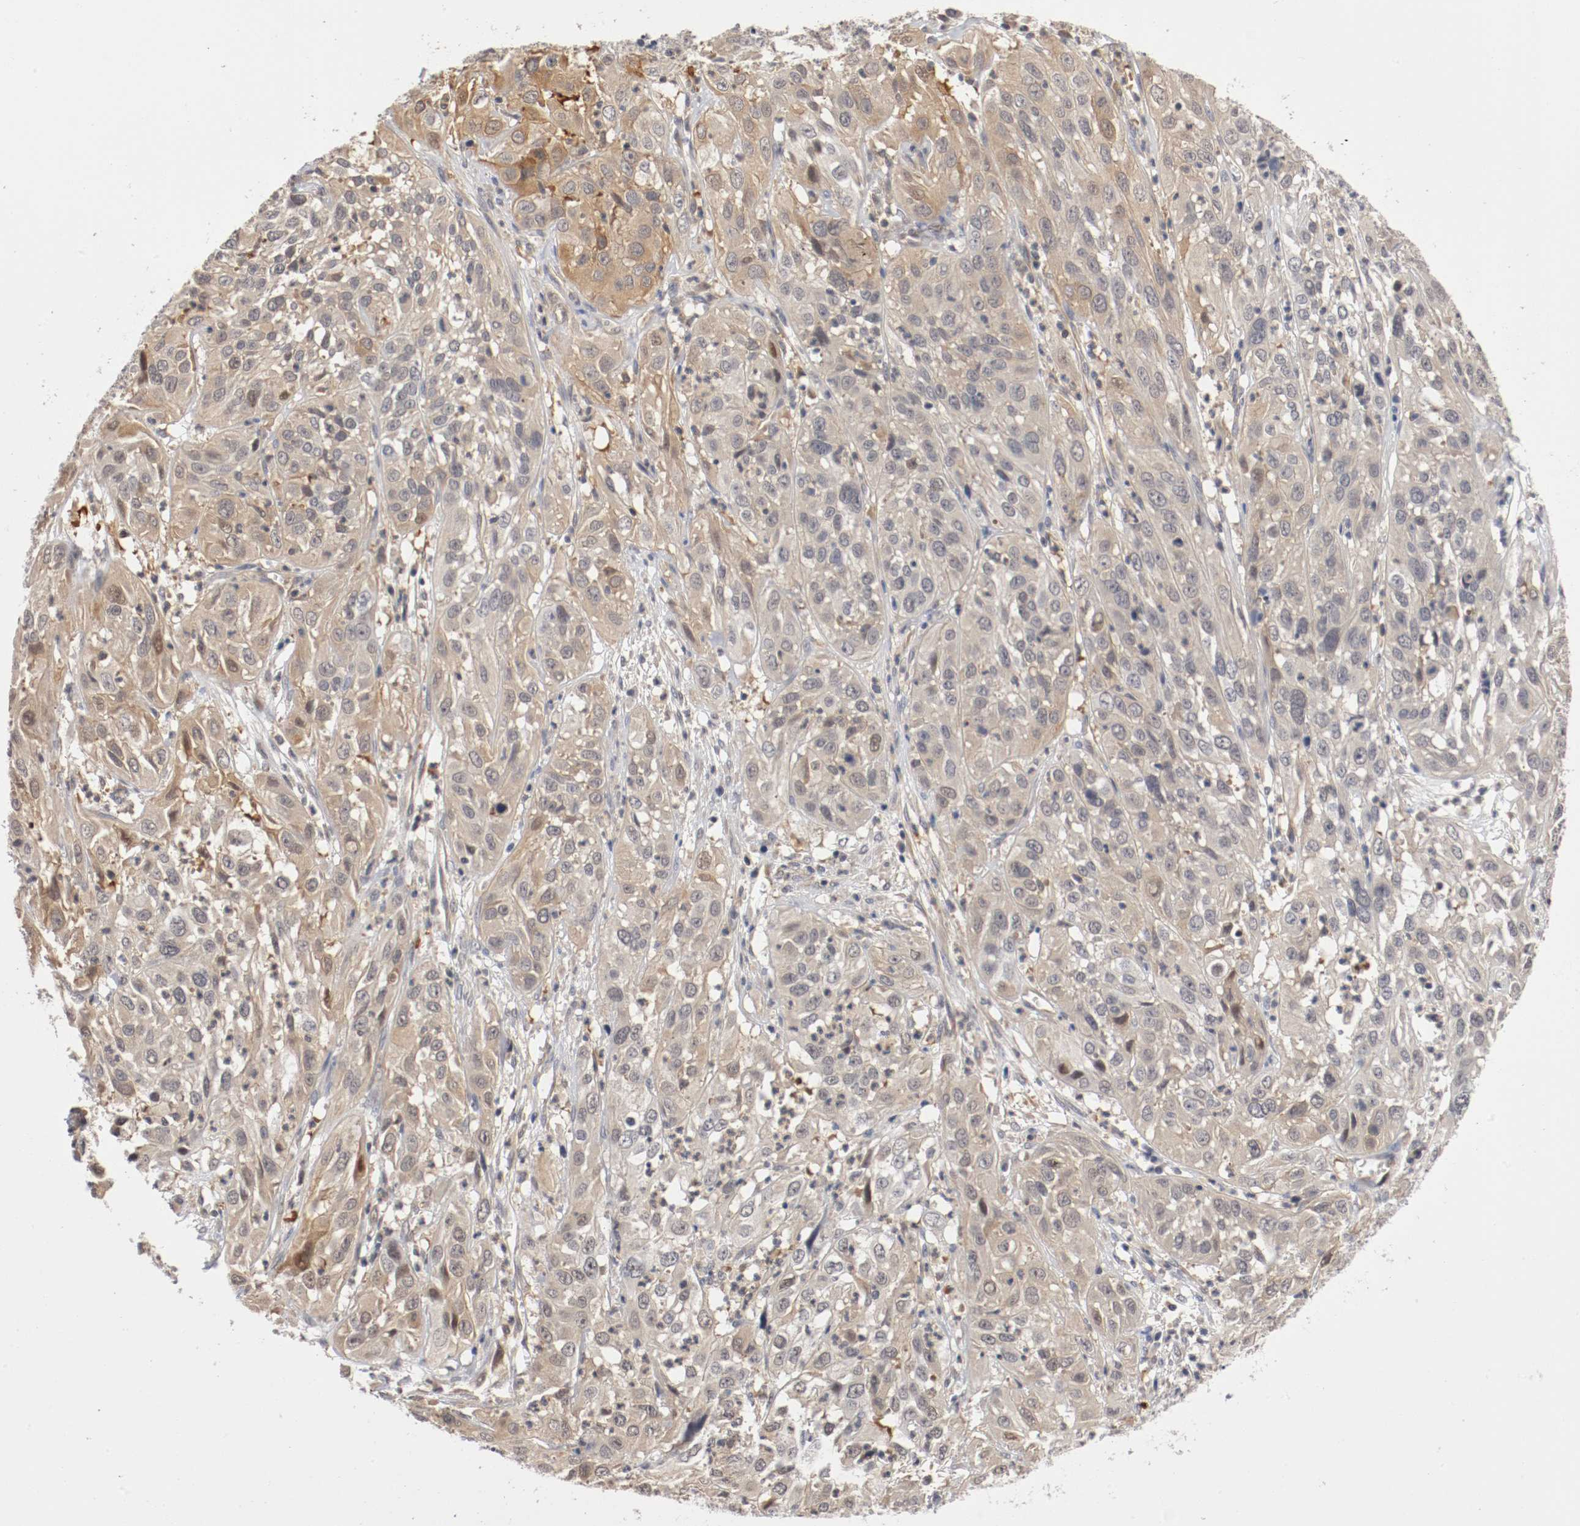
{"staining": {"intensity": "weak", "quantity": "25%-75%", "location": "cytoplasmic/membranous"}, "tissue": "cervical cancer", "cell_type": "Tumor cells", "image_type": "cancer", "snomed": [{"axis": "morphology", "description": "Squamous cell carcinoma, NOS"}, {"axis": "topography", "description": "Cervix"}], "caption": "Cervical cancer was stained to show a protein in brown. There is low levels of weak cytoplasmic/membranous positivity in approximately 25%-75% of tumor cells.", "gene": "RBM23", "patient": {"sex": "female", "age": 32}}